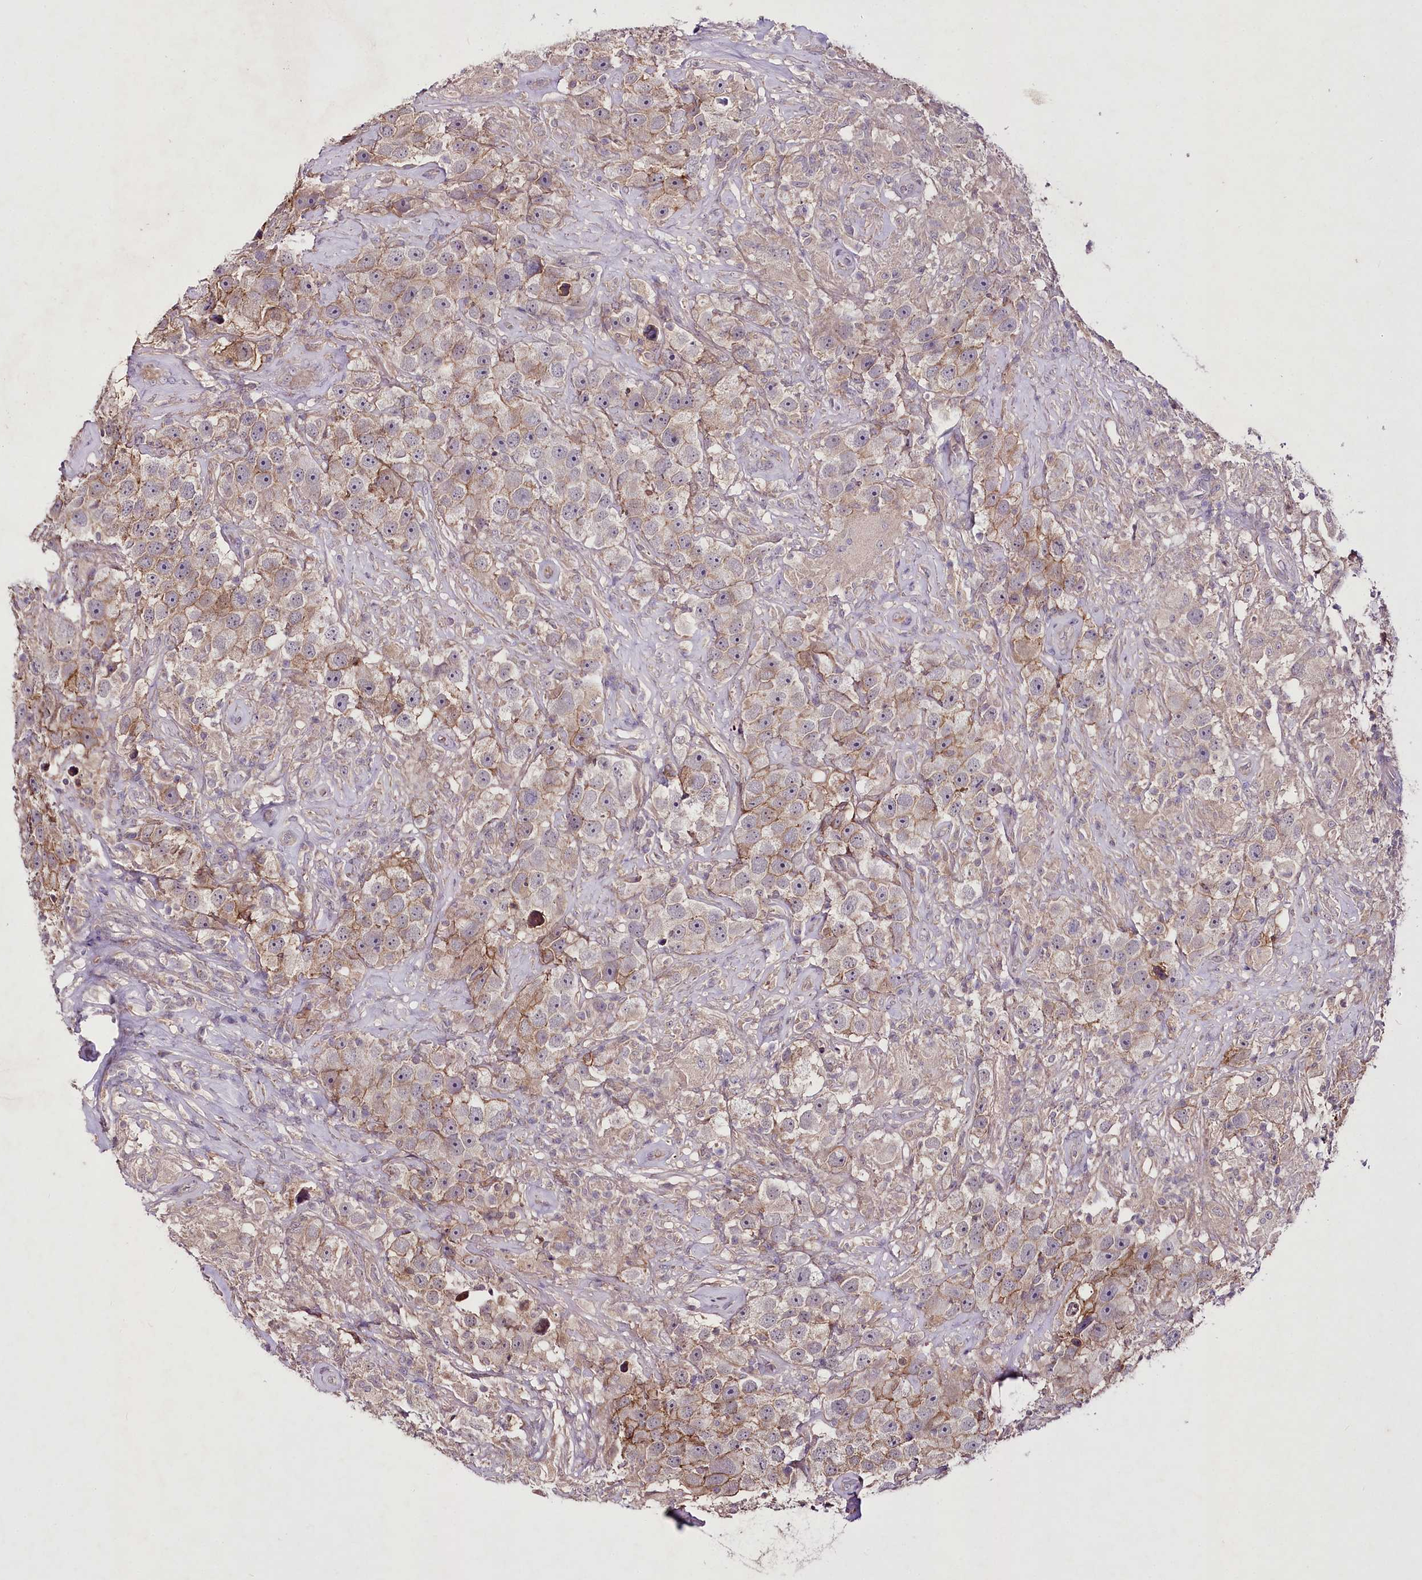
{"staining": {"intensity": "moderate", "quantity": "<25%", "location": "cytoplasmic/membranous"}, "tissue": "testis cancer", "cell_type": "Tumor cells", "image_type": "cancer", "snomed": [{"axis": "morphology", "description": "Seminoma, NOS"}, {"axis": "topography", "description": "Testis"}], "caption": "Testis cancer tissue exhibits moderate cytoplasmic/membranous staining in about <25% of tumor cells", "gene": "ENPP1", "patient": {"sex": "male", "age": 49}}